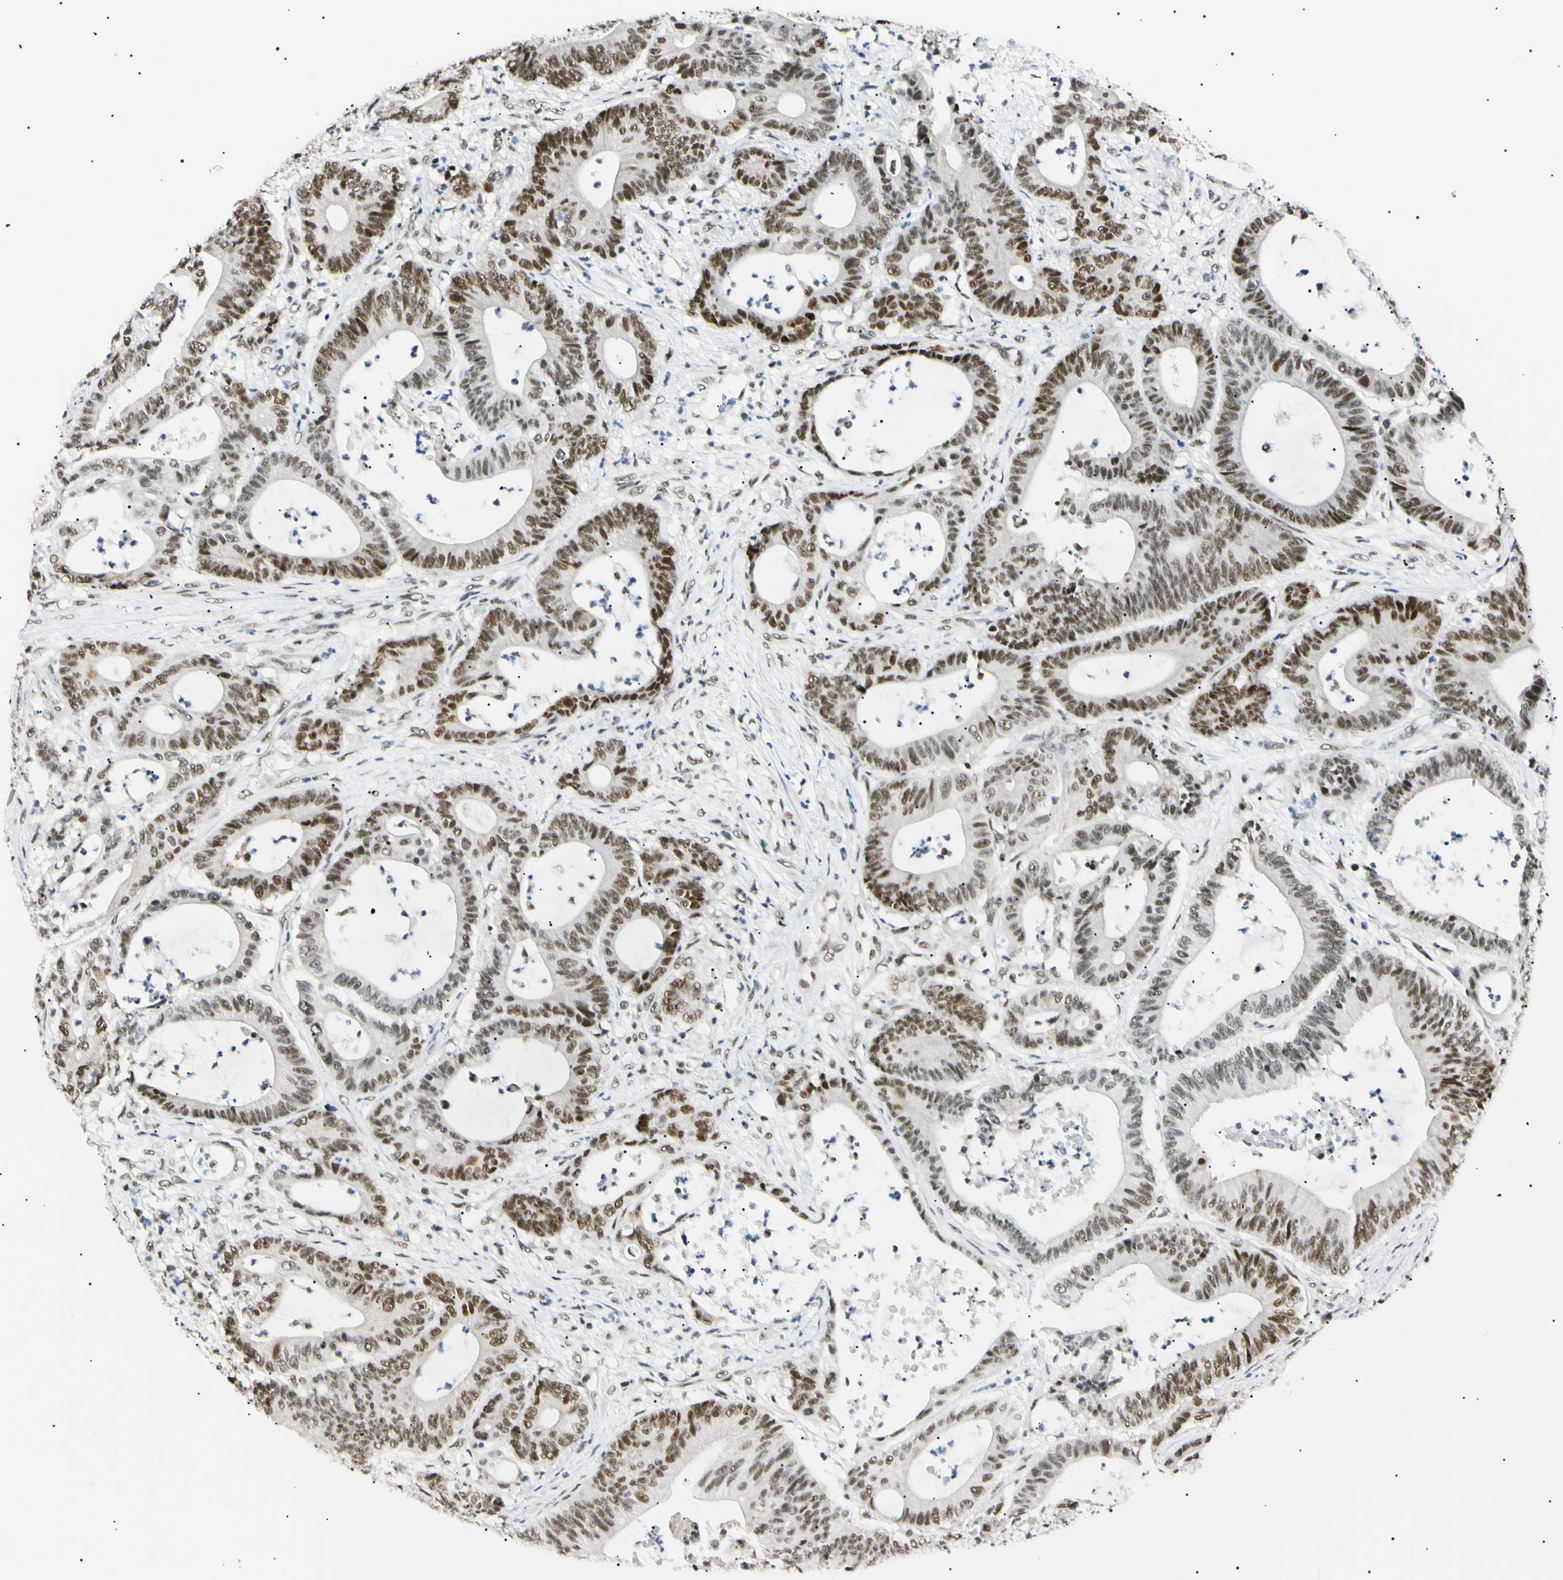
{"staining": {"intensity": "moderate", "quantity": ">75%", "location": "nuclear"}, "tissue": "colorectal cancer", "cell_type": "Tumor cells", "image_type": "cancer", "snomed": [{"axis": "morphology", "description": "Adenocarcinoma, NOS"}, {"axis": "topography", "description": "Colon"}], "caption": "Immunohistochemistry (IHC) micrograph of human colorectal cancer stained for a protein (brown), which reveals medium levels of moderate nuclear positivity in about >75% of tumor cells.", "gene": "ZNF134", "patient": {"sex": "female", "age": 84}}